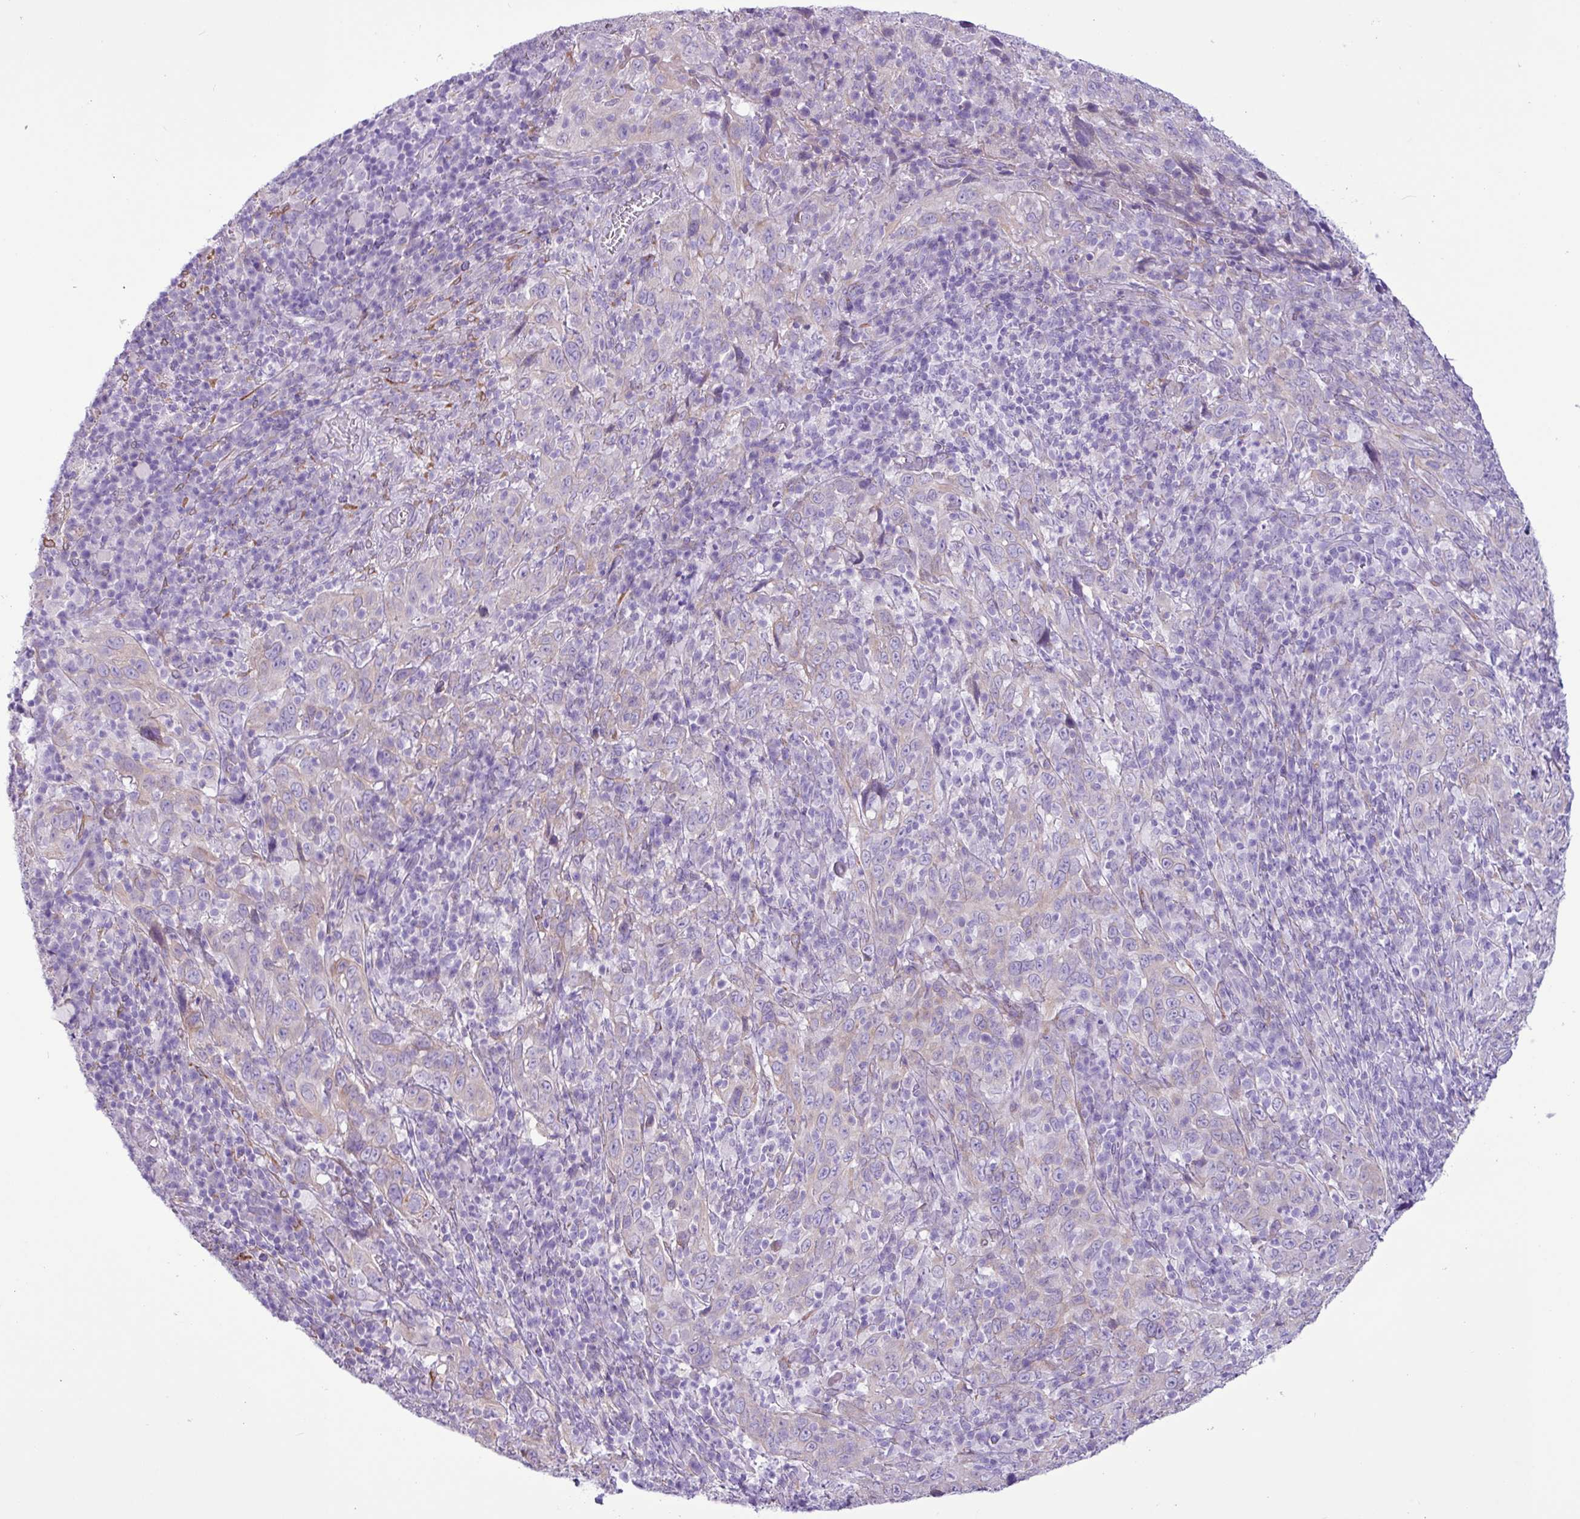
{"staining": {"intensity": "negative", "quantity": "none", "location": "none"}, "tissue": "cervical cancer", "cell_type": "Tumor cells", "image_type": "cancer", "snomed": [{"axis": "morphology", "description": "Squamous cell carcinoma, NOS"}, {"axis": "topography", "description": "Cervix"}], "caption": "DAB immunohistochemical staining of squamous cell carcinoma (cervical) demonstrates no significant staining in tumor cells.", "gene": "SLC38A1", "patient": {"sex": "female", "age": 46}}